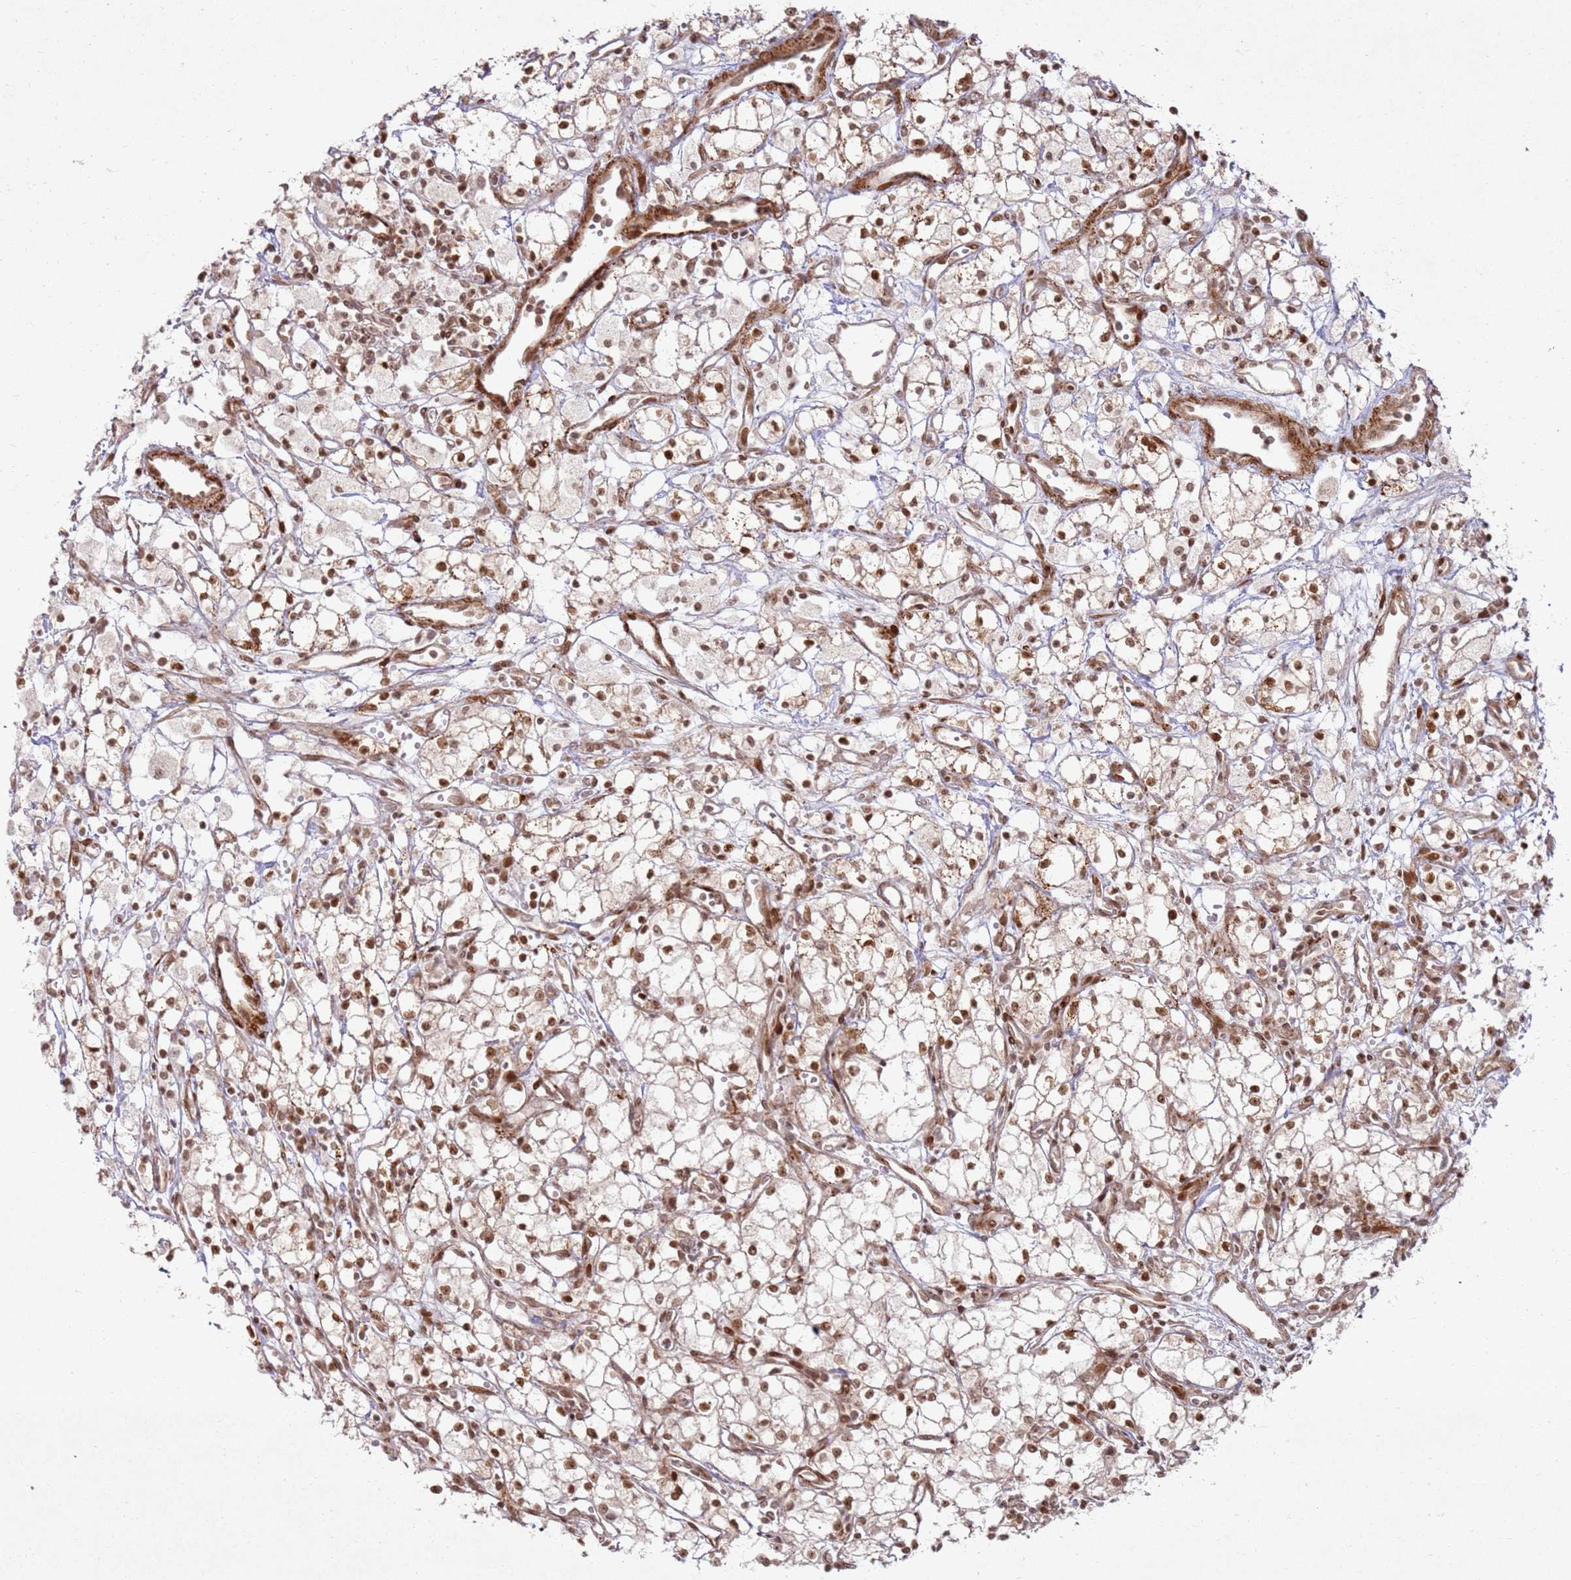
{"staining": {"intensity": "moderate", "quantity": ">75%", "location": "cytoplasmic/membranous,nuclear"}, "tissue": "renal cancer", "cell_type": "Tumor cells", "image_type": "cancer", "snomed": [{"axis": "morphology", "description": "Adenocarcinoma, NOS"}, {"axis": "topography", "description": "Kidney"}], "caption": "The micrograph demonstrates a brown stain indicating the presence of a protein in the cytoplasmic/membranous and nuclear of tumor cells in adenocarcinoma (renal).", "gene": "KLHL36", "patient": {"sex": "male", "age": 59}}